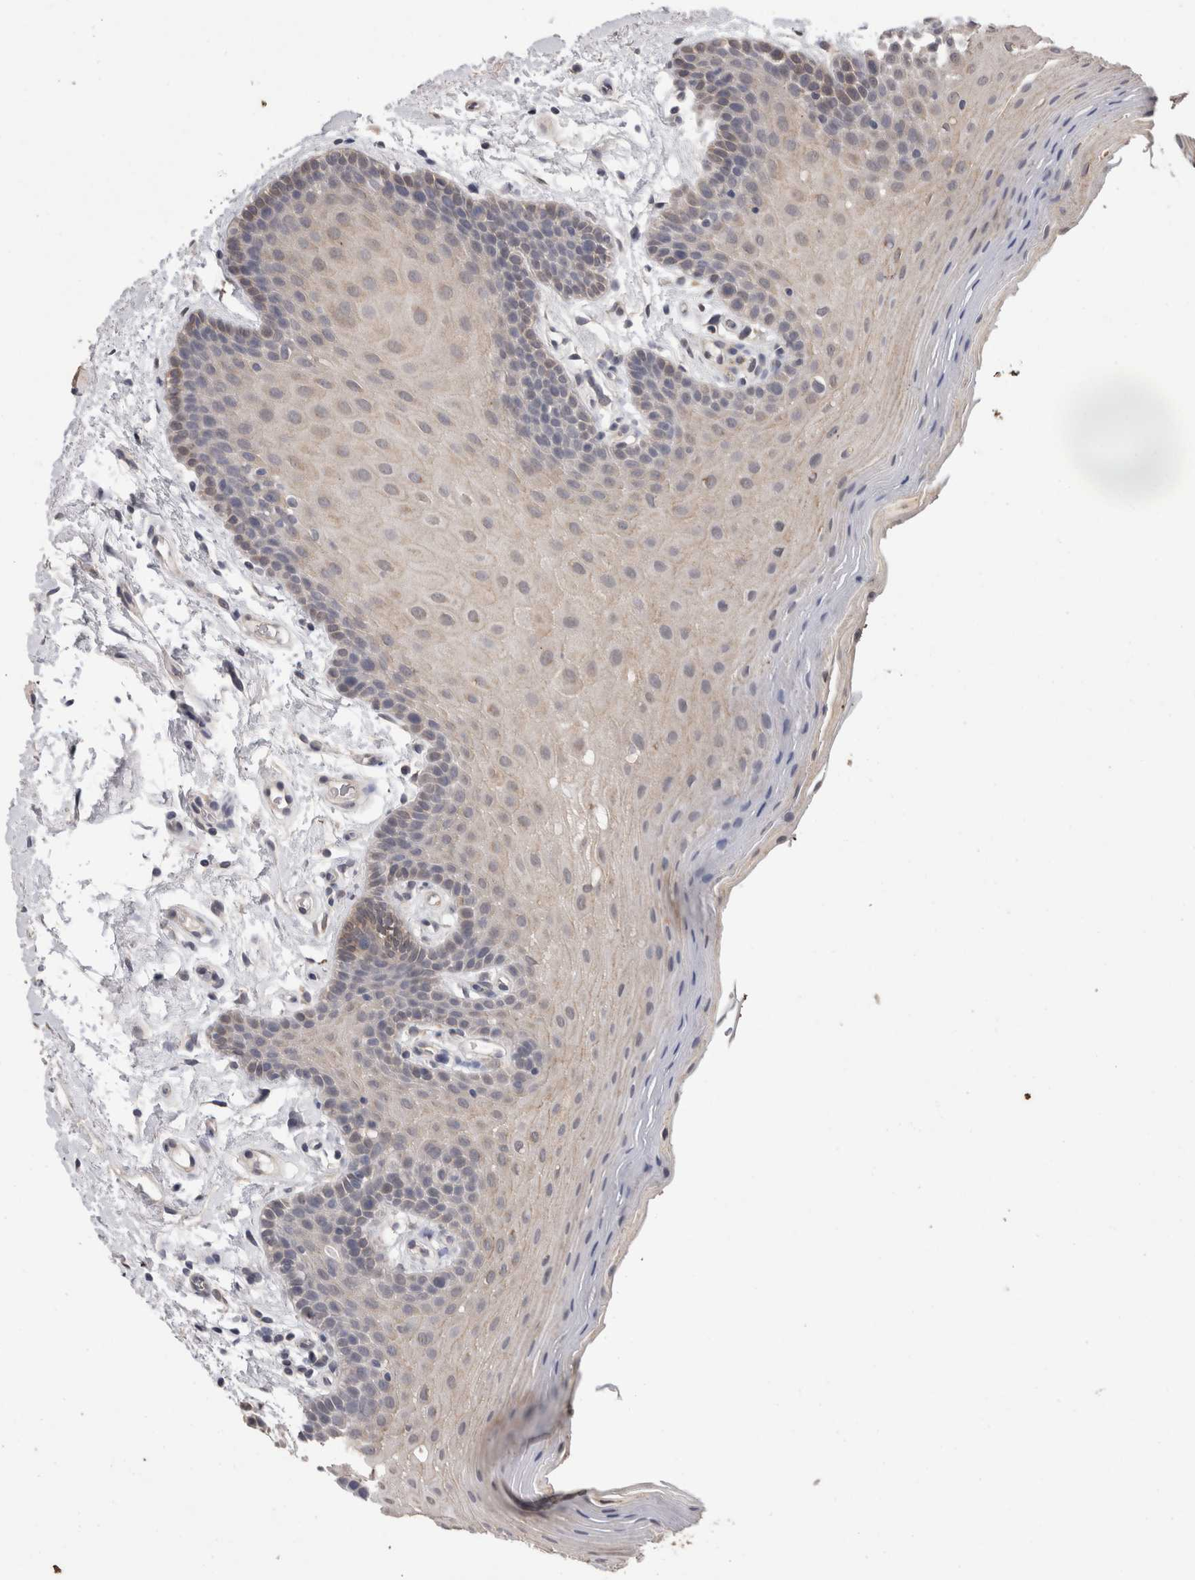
{"staining": {"intensity": "weak", "quantity": "<25%", "location": "cytoplasmic/membranous"}, "tissue": "oral mucosa", "cell_type": "Squamous epithelial cells", "image_type": "normal", "snomed": [{"axis": "morphology", "description": "Normal tissue, NOS"}, {"axis": "topography", "description": "Oral tissue"}], "caption": "A high-resolution image shows immunohistochemistry (IHC) staining of normal oral mucosa, which exhibits no significant expression in squamous epithelial cells.", "gene": "FHOD3", "patient": {"sex": "male", "age": 62}}